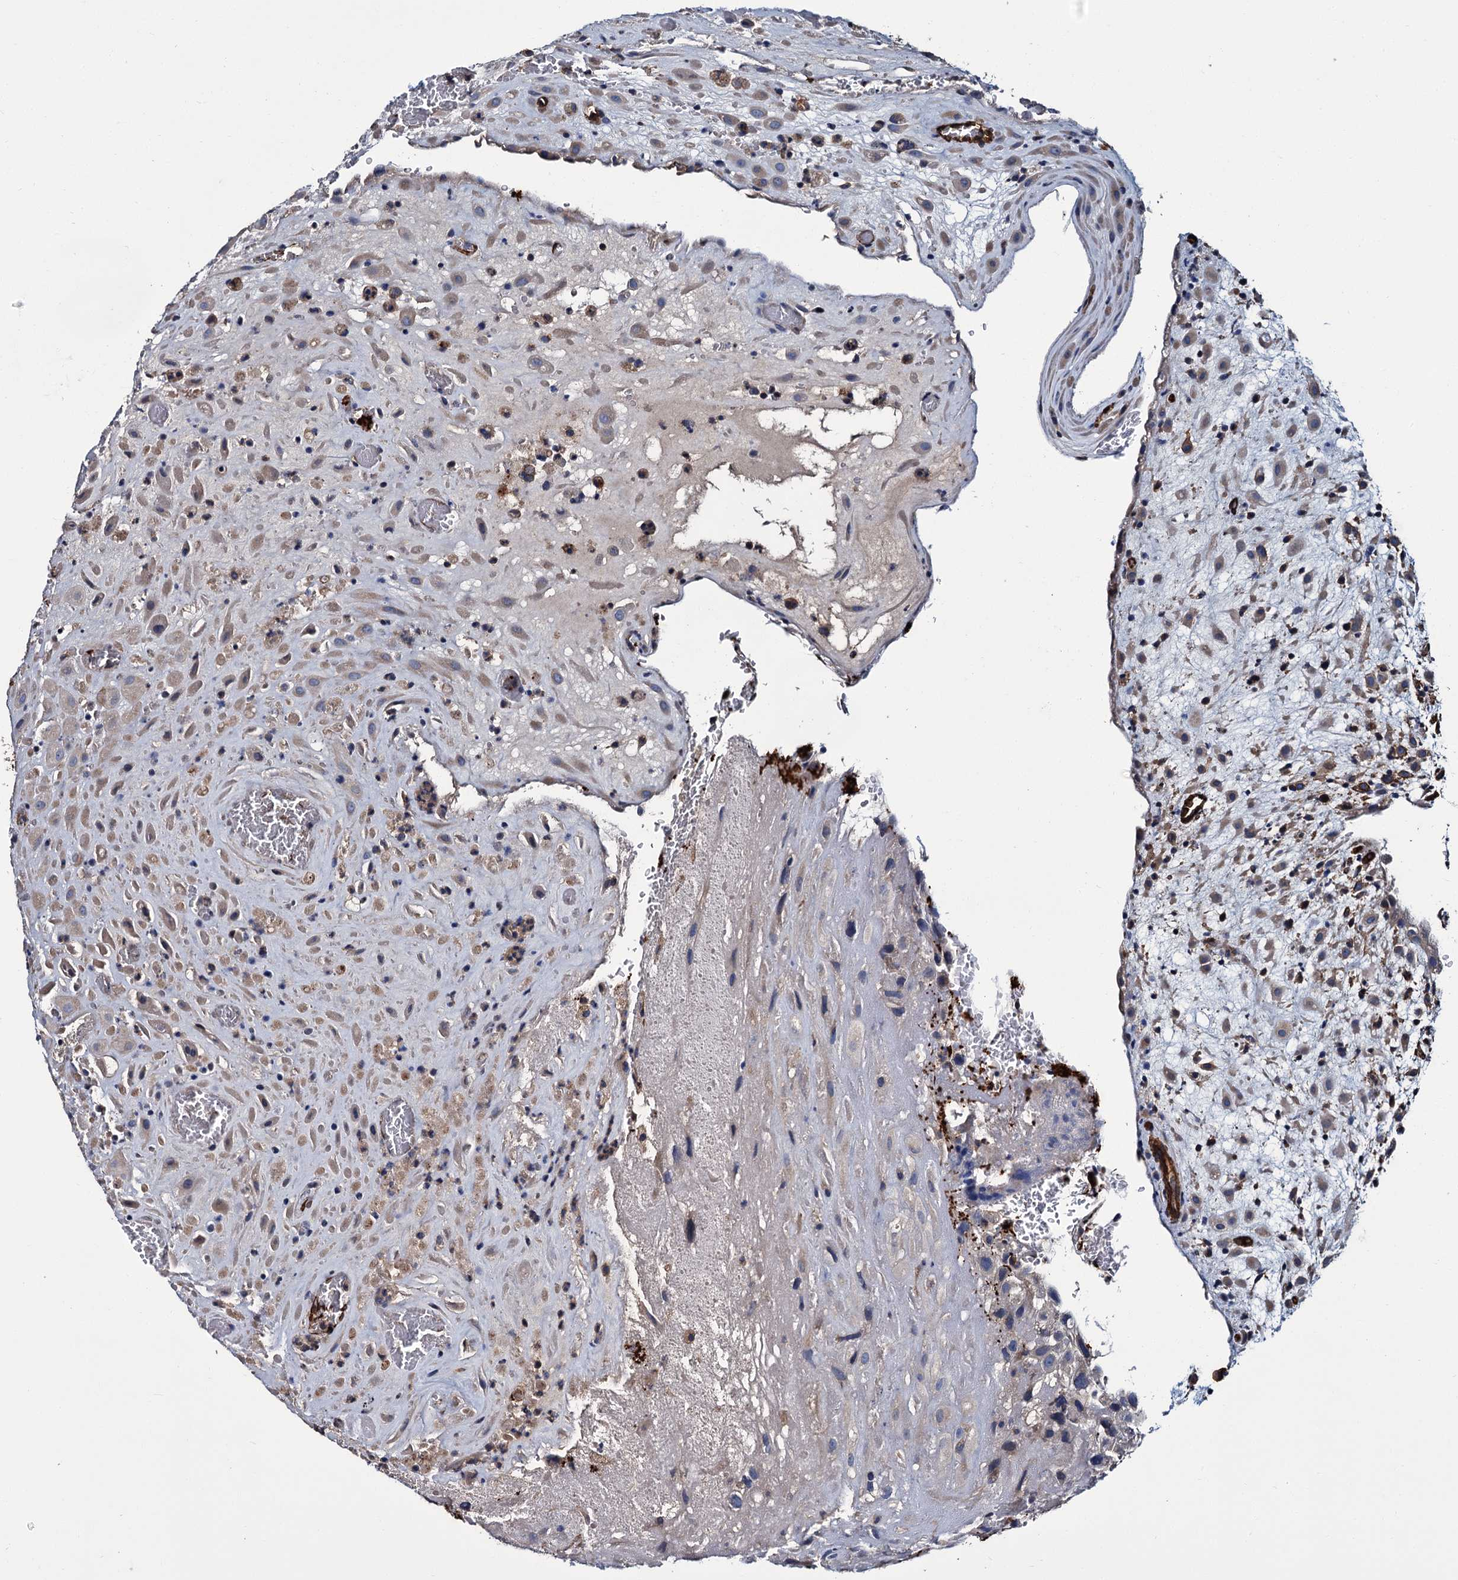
{"staining": {"intensity": "weak", "quantity": "25%-75%", "location": "cytoplasmic/membranous"}, "tissue": "placenta", "cell_type": "Decidual cells", "image_type": "normal", "snomed": [{"axis": "morphology", "description": "Normal tissue, NOS"}, {"axis": "topography", "description": "Placenta"}], "caption": "There is low levels of weak cytoplasmic/membranous expression in decidual cells of unremarkable placenta, as demonstrated by immunohistochemical staining (brown color).", "gene": "CACNA1C", "patient": {"sex": "female", "age": 35}}